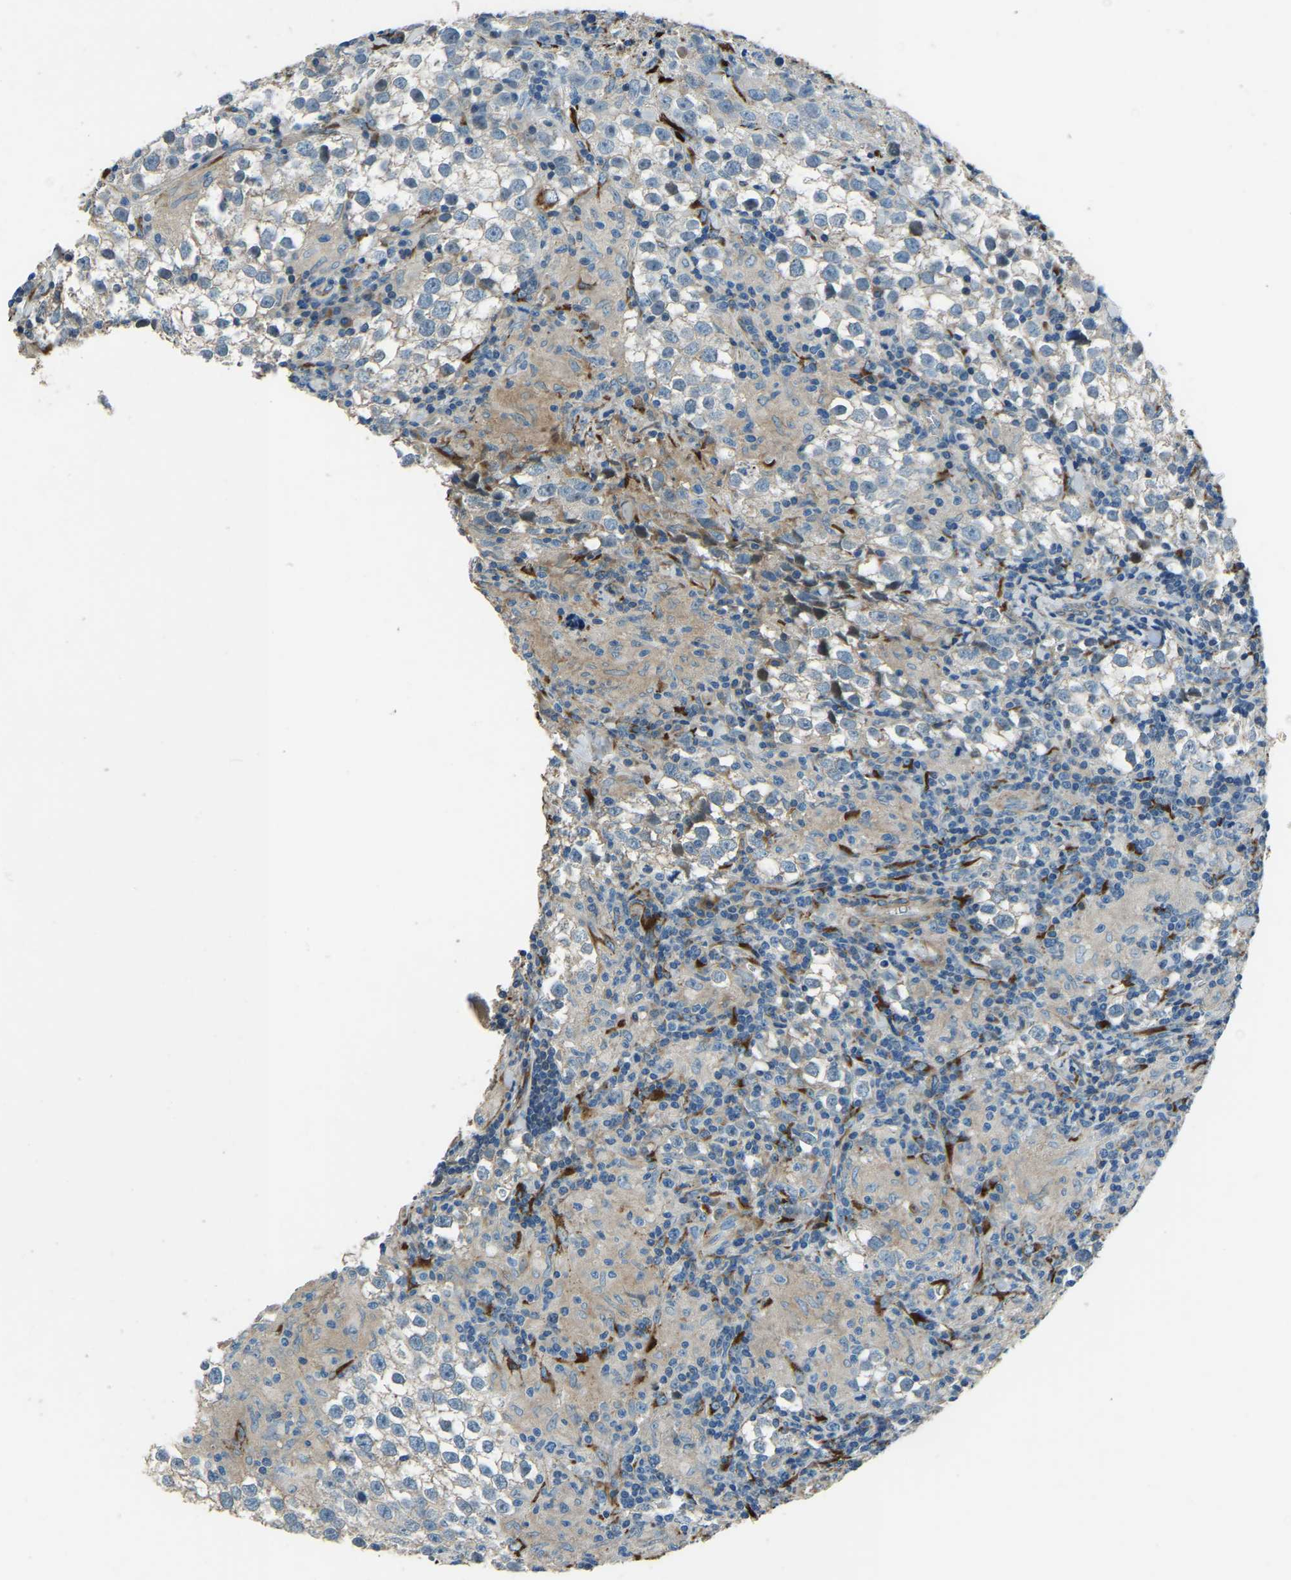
{"staining": {"intensity": "negative", "quantity": "none", "location": "none"}, "tissue": "testis cancer", "cell_type": "Tumor cells", "image_type": "cancer", "snomed": [{"axis": "morphology", "description": "Seminoma, NOS"}, {"axis": "morphology", "description": "Carcinoma, Embryonal, NOS"}, {"axis": "topography", "description": "Testis"}], "caption": "This is an IHC micrograph of human testis seminoma. There is no staining in tumor cells.", "gene": "COL3A1", "patient": {"sex": "male", "age": 36}}